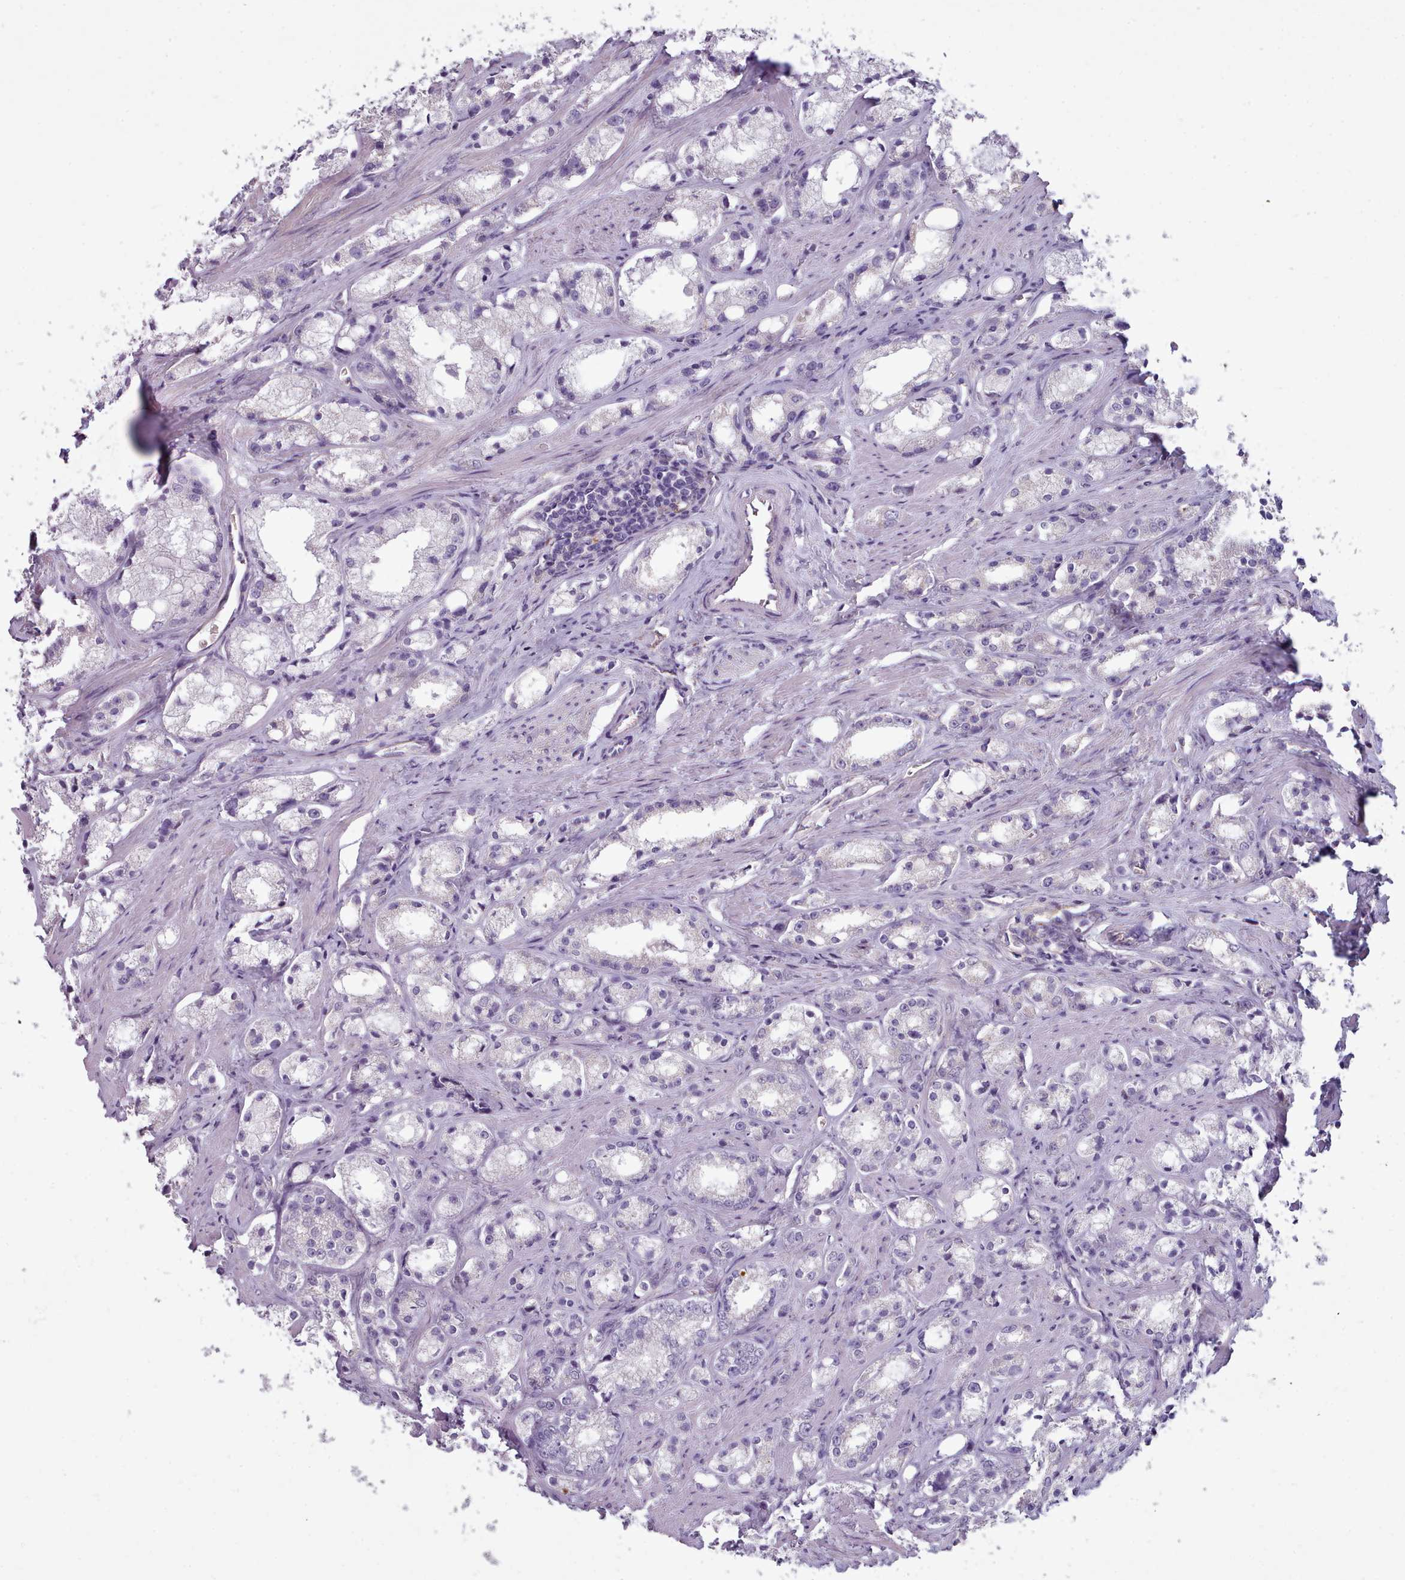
{"staining": {"intensity": "negative", "quantity": "none", "location": "none"}, "tissue": "prostate cancer", "cell_type": "Tumor cells", "image_type": "cancer", "snomed": [{"axis": "morphology", "description": "Adenocarcinoma, High grade"}, {"axis": "topography", "description": "Prostate"}], "caption": "DAB (3,3'-diaminobenzidine) immunohistochemical staining of human adenocarcinoma (high-grade) (prostate) exhibits no significant positivity in tumor cells.", "gene": "DPF1", "patient": {"sex": "male", "age": 66}}